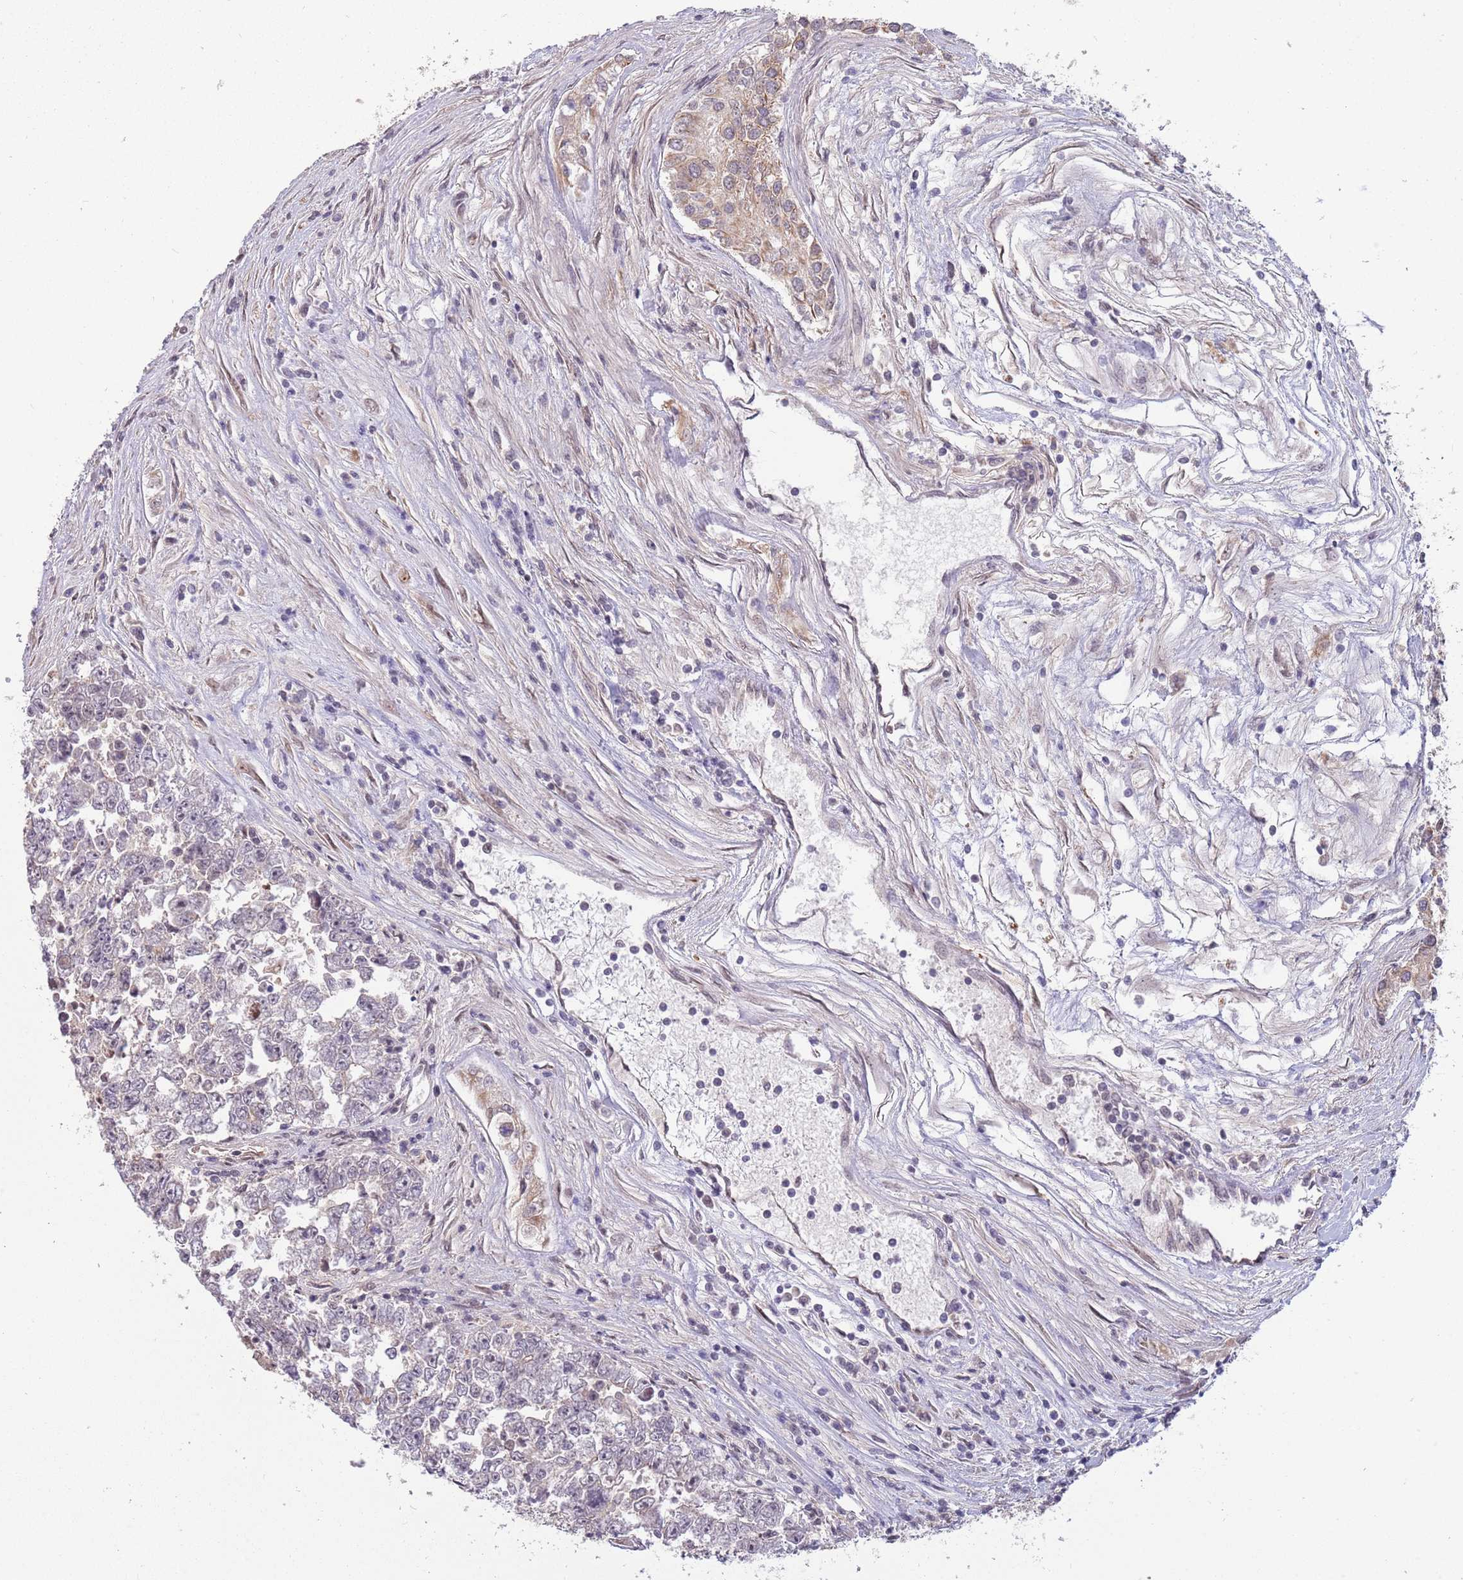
{"staining": {"intensity": "negative", "quantity": "none", "location": "none"}, "tissue": "testis cancer", "cell_type": "Tumor cells", "image_type": "cancer", "snomed": [{"axis": "morphology", "description": "Carcinoma, Embryonal, NOS"}, {"axis": "topography", "description": "Testis"}], "caption": "There is no significant positivity in tumor cells of testis cancer (embryonal carcinoma).", "gene": "ZBTB7A", "patient": {"sex": "male", "age": 25}}